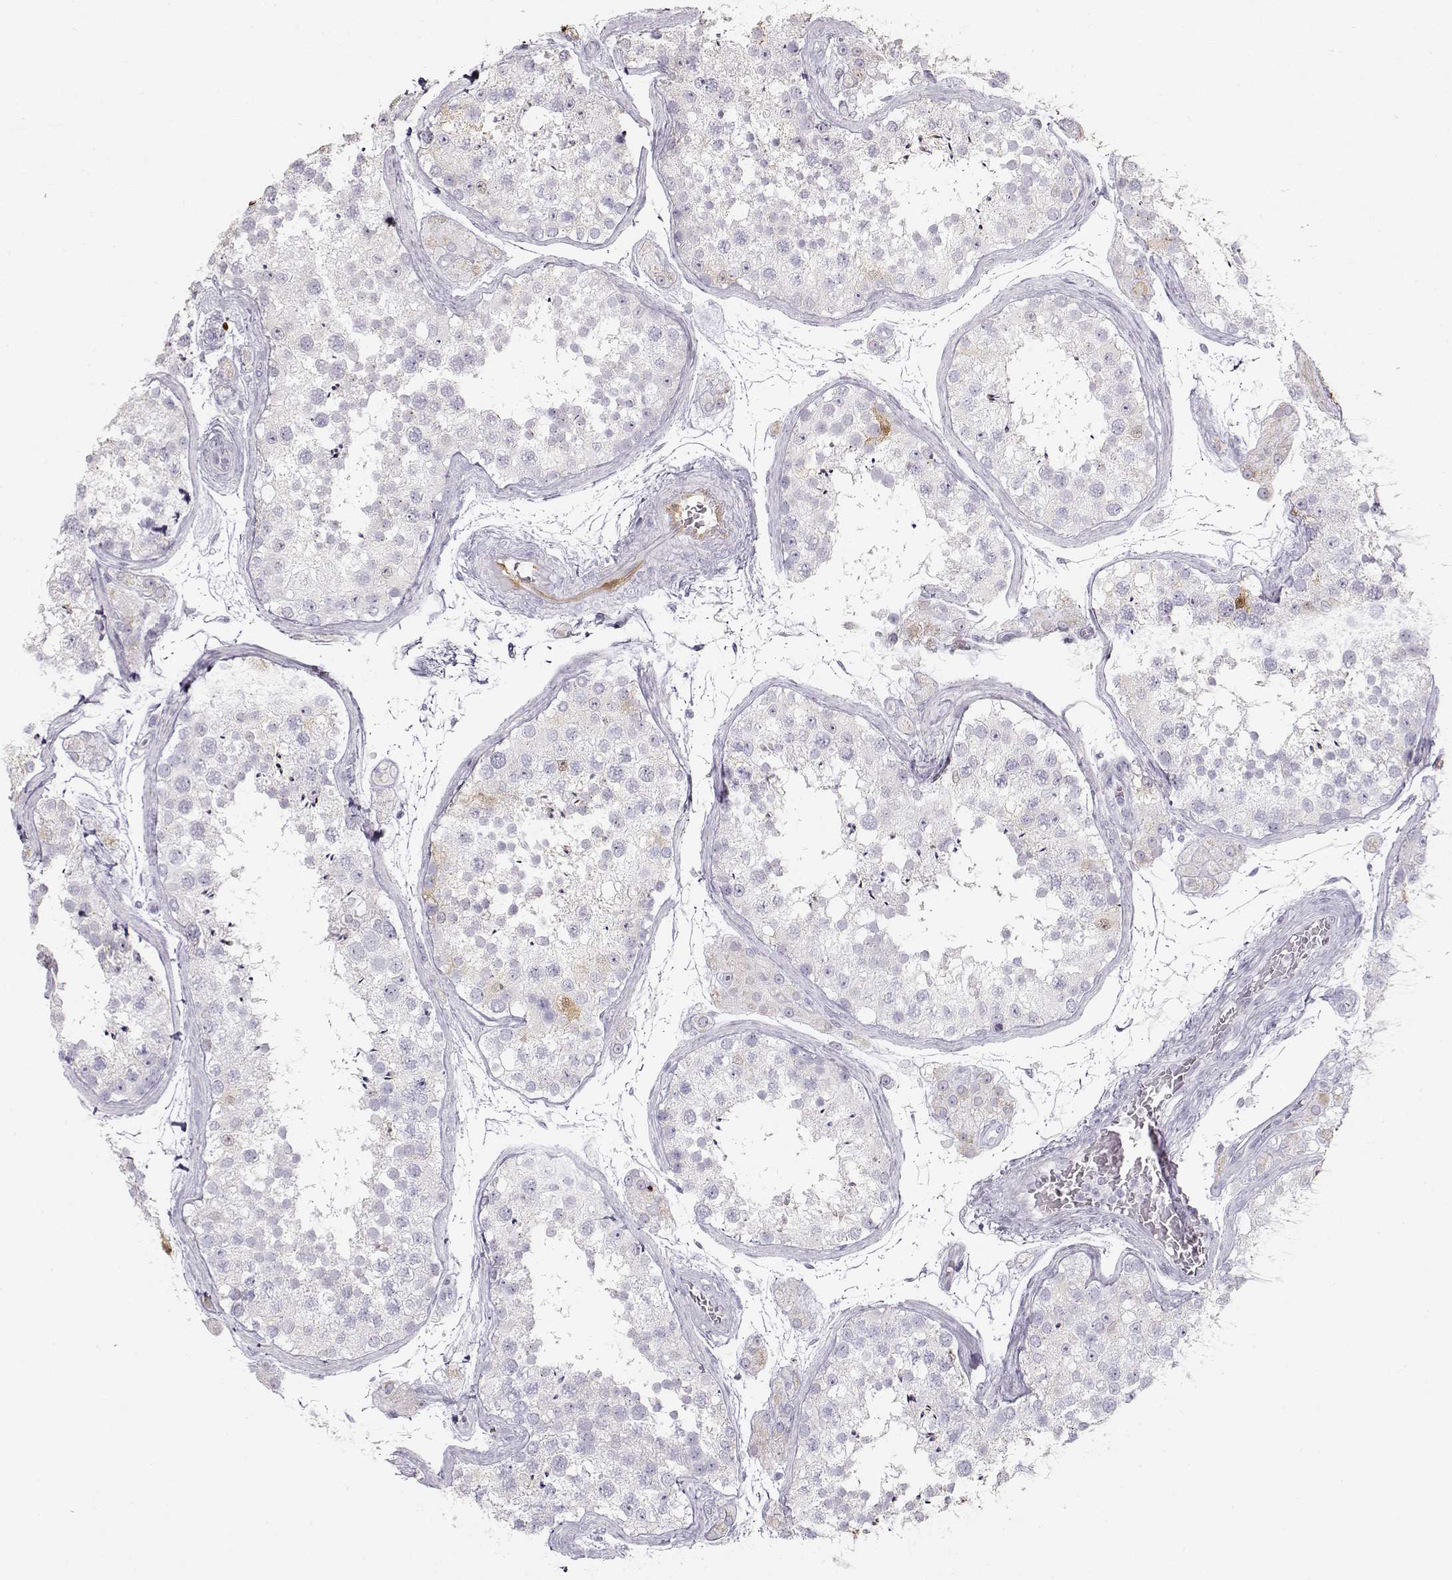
{"staining": {"intensity": "negative", "quantity": "none", "location": "none"}, "tissue": "testis", "cell_type": "Cells in seminiferous ducts", "image_type": "normal", "snomed": [{"axis": "morphology", "description": "Normal tissue, NOS"}, {"axis": "topography", "description": "Testis"}], "caption": "Cells in seminiferous ducts show no significant staining in normal testis. (Immunohistochemistry (ihc), brightfield microscopy, high magnification).", "gene": "S100B", "patient": {"sex": "male", "age": 41}}